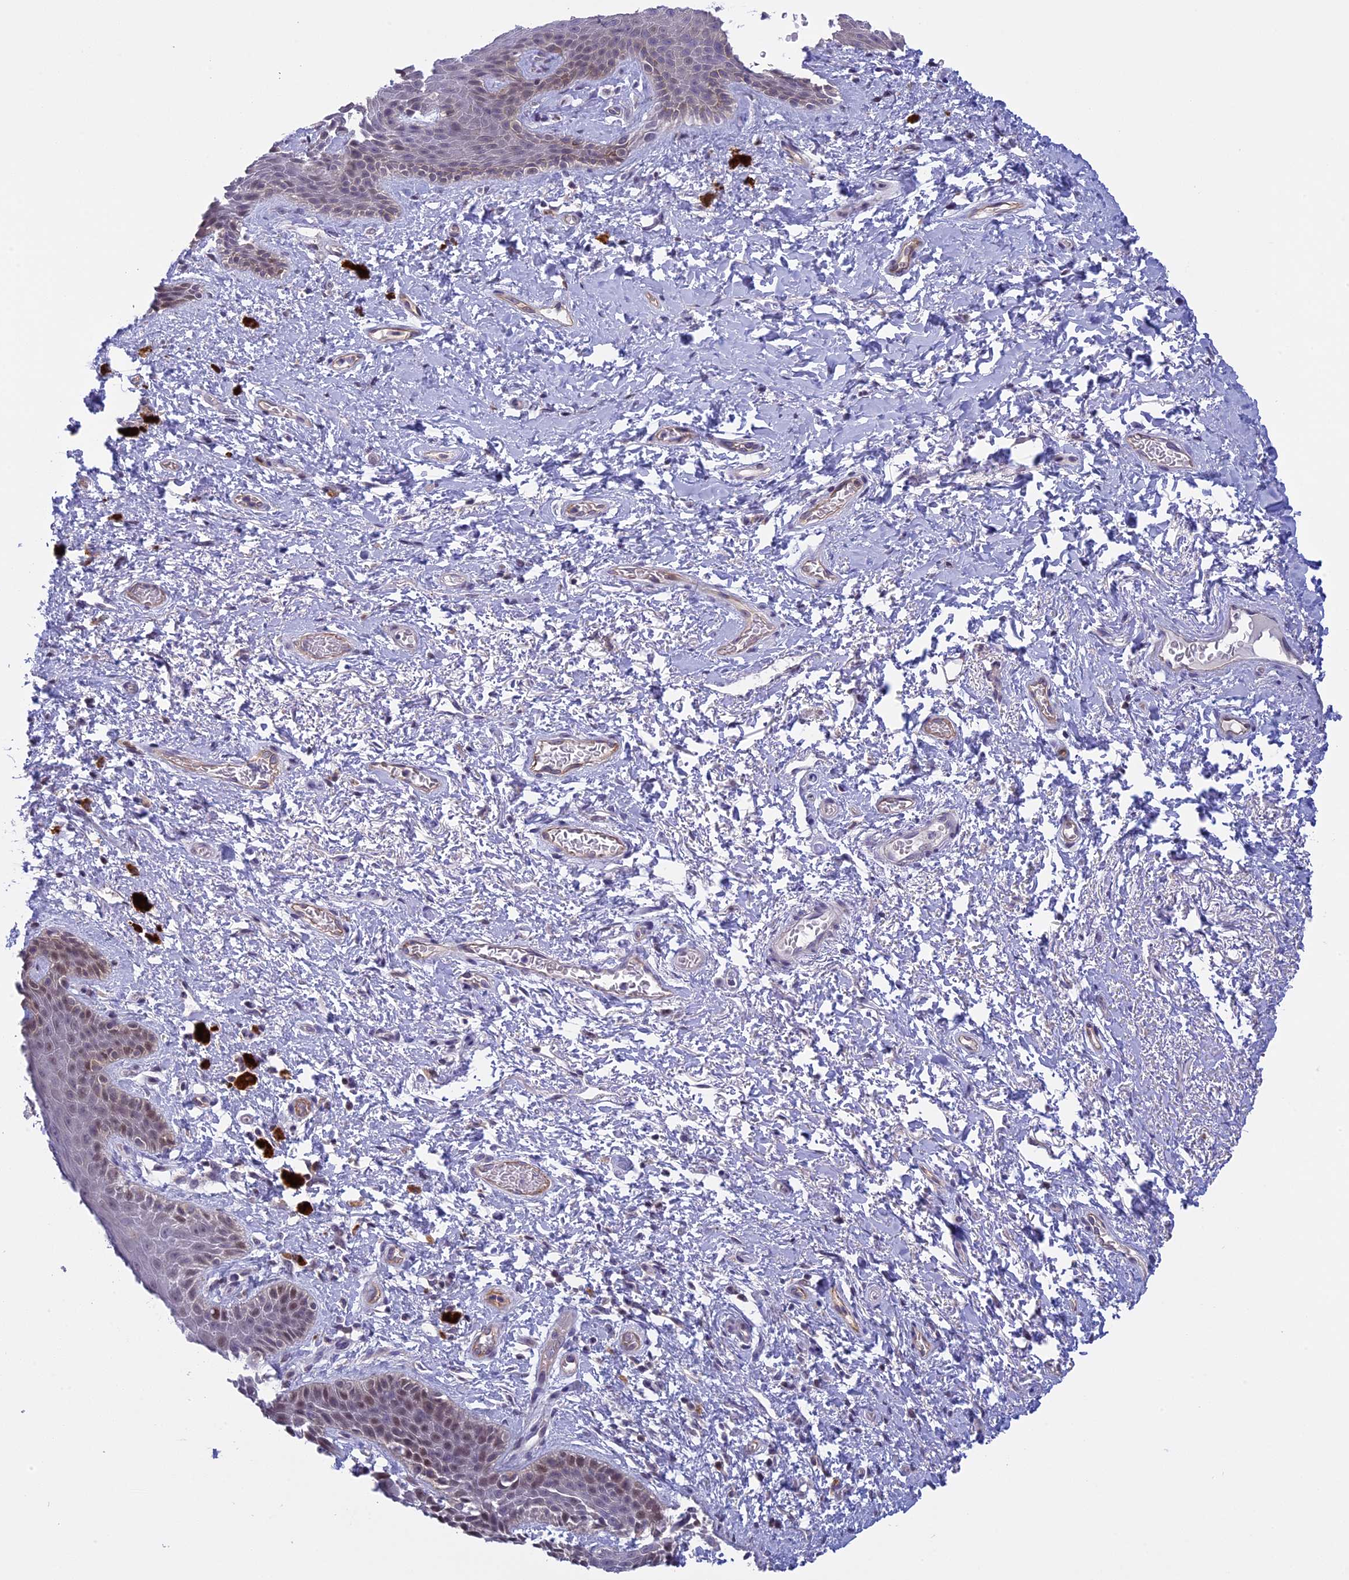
{"staining": {"intensity": "weak", "quantity": "25%-75%", "location": "nuclear"}, "tissue": "skin", "cell_type": "Epidermal cells", "image_type": "normal", "snomed": [{"axis": "morphology", "description": "Normal tissue, NOS"}, {"axis": "topography", "description": "Anal"}], "caption": "Brown immunohistochemical staining in unremarkable human skin displays weak nuclear staining in approximately 25%-75% of epidermal cells.", "gene": "CORO2A", "patient": {"sex": "female", "age": 46}}